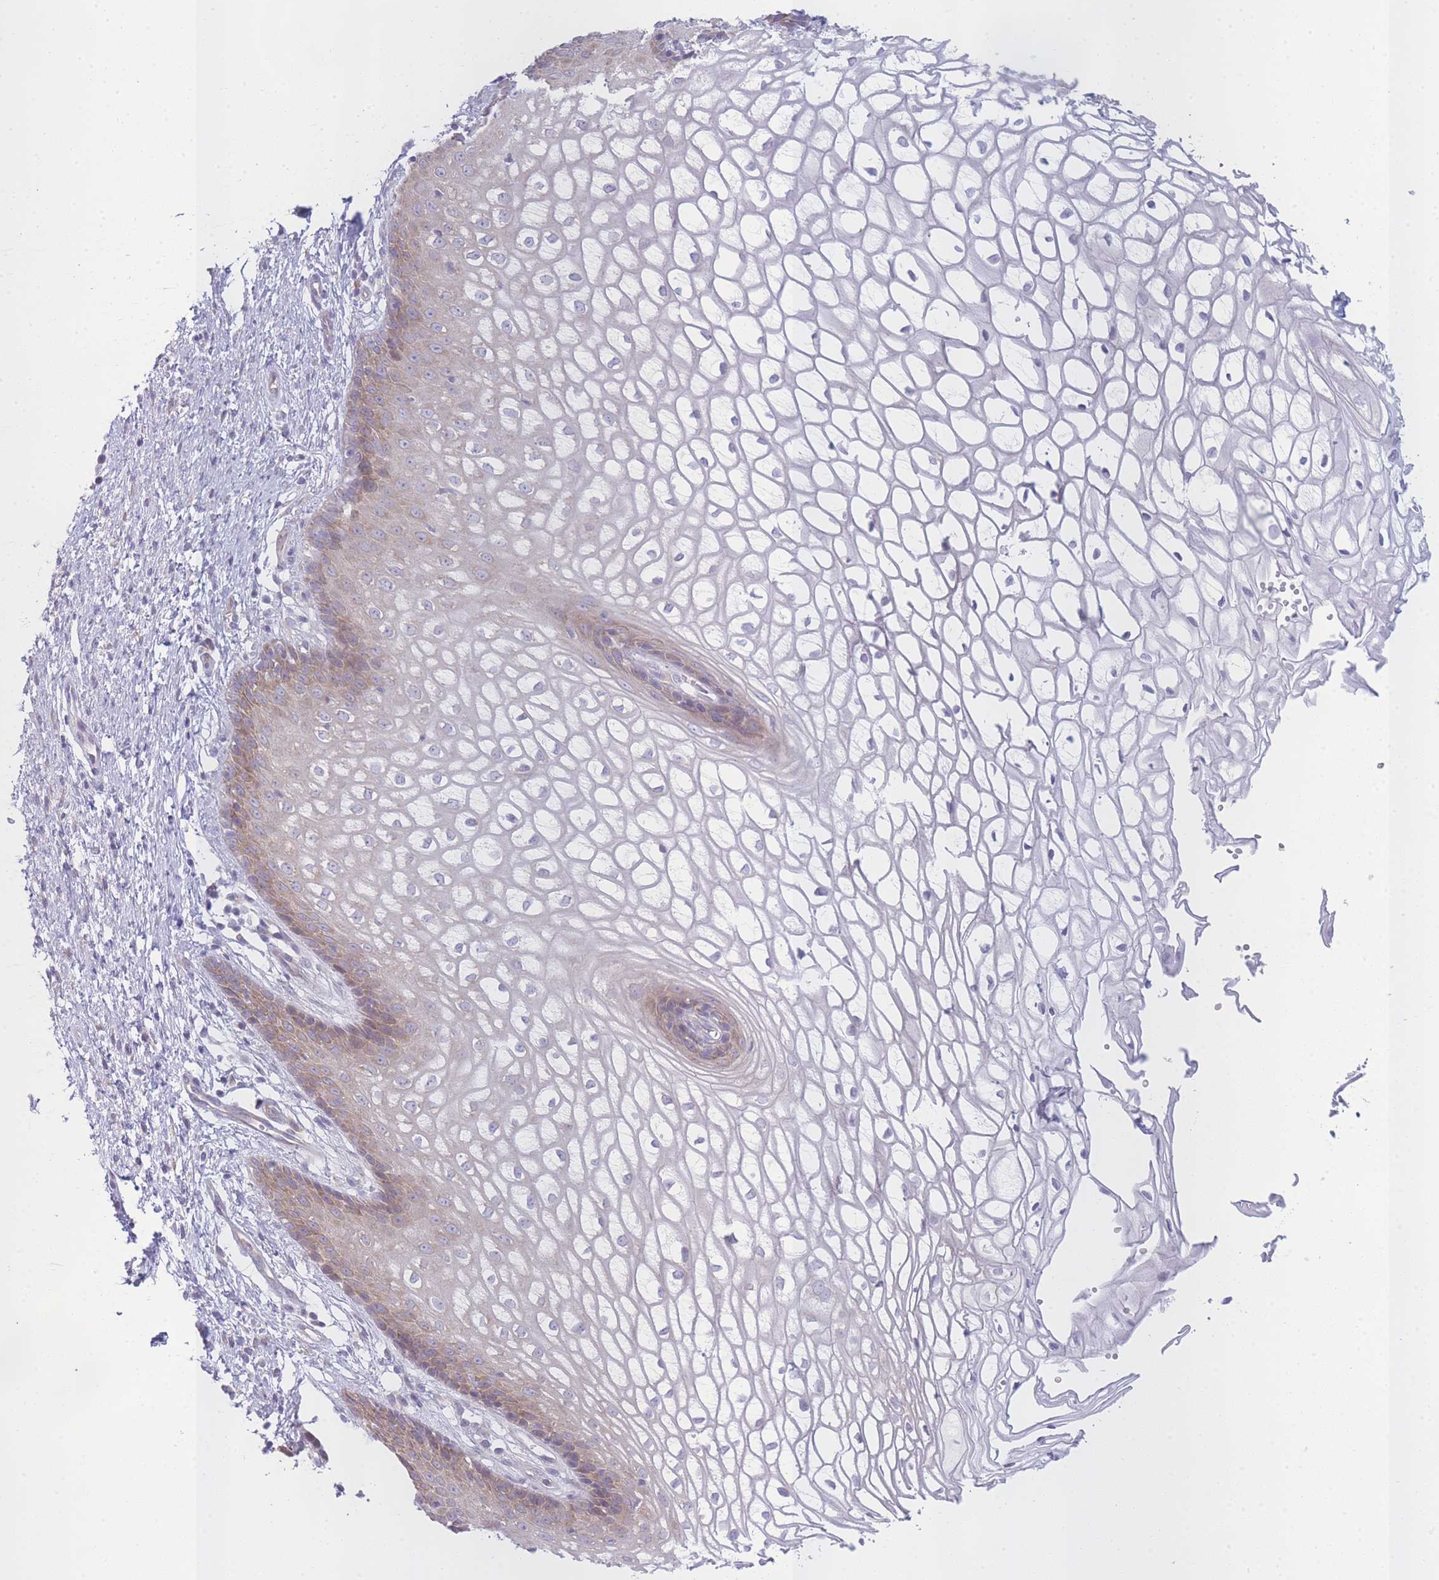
{"staining": {"intensity": "weak", "quantity": "25%-75%", "location": "cytoplasmic/membranous"}, "tissue": "vagina", "cell_type": "Squamous epithelial cells", "image_type": "normal", "snomed": [{"axis": "morphology", "description": "Normal tissue, NOS"}, {"axis": "topography", "description": "Vagina"}], "caption": "Protein staining shows weak cytoplasmic/membranous expression in about 25%-75% of squamous epithelial cells in normal vagina. Immunohistochemistry stains the protein in brown and the nuclei are stained blue.", "gene": "OR5L1", "patient": {"sex": "female", "age": 34}}